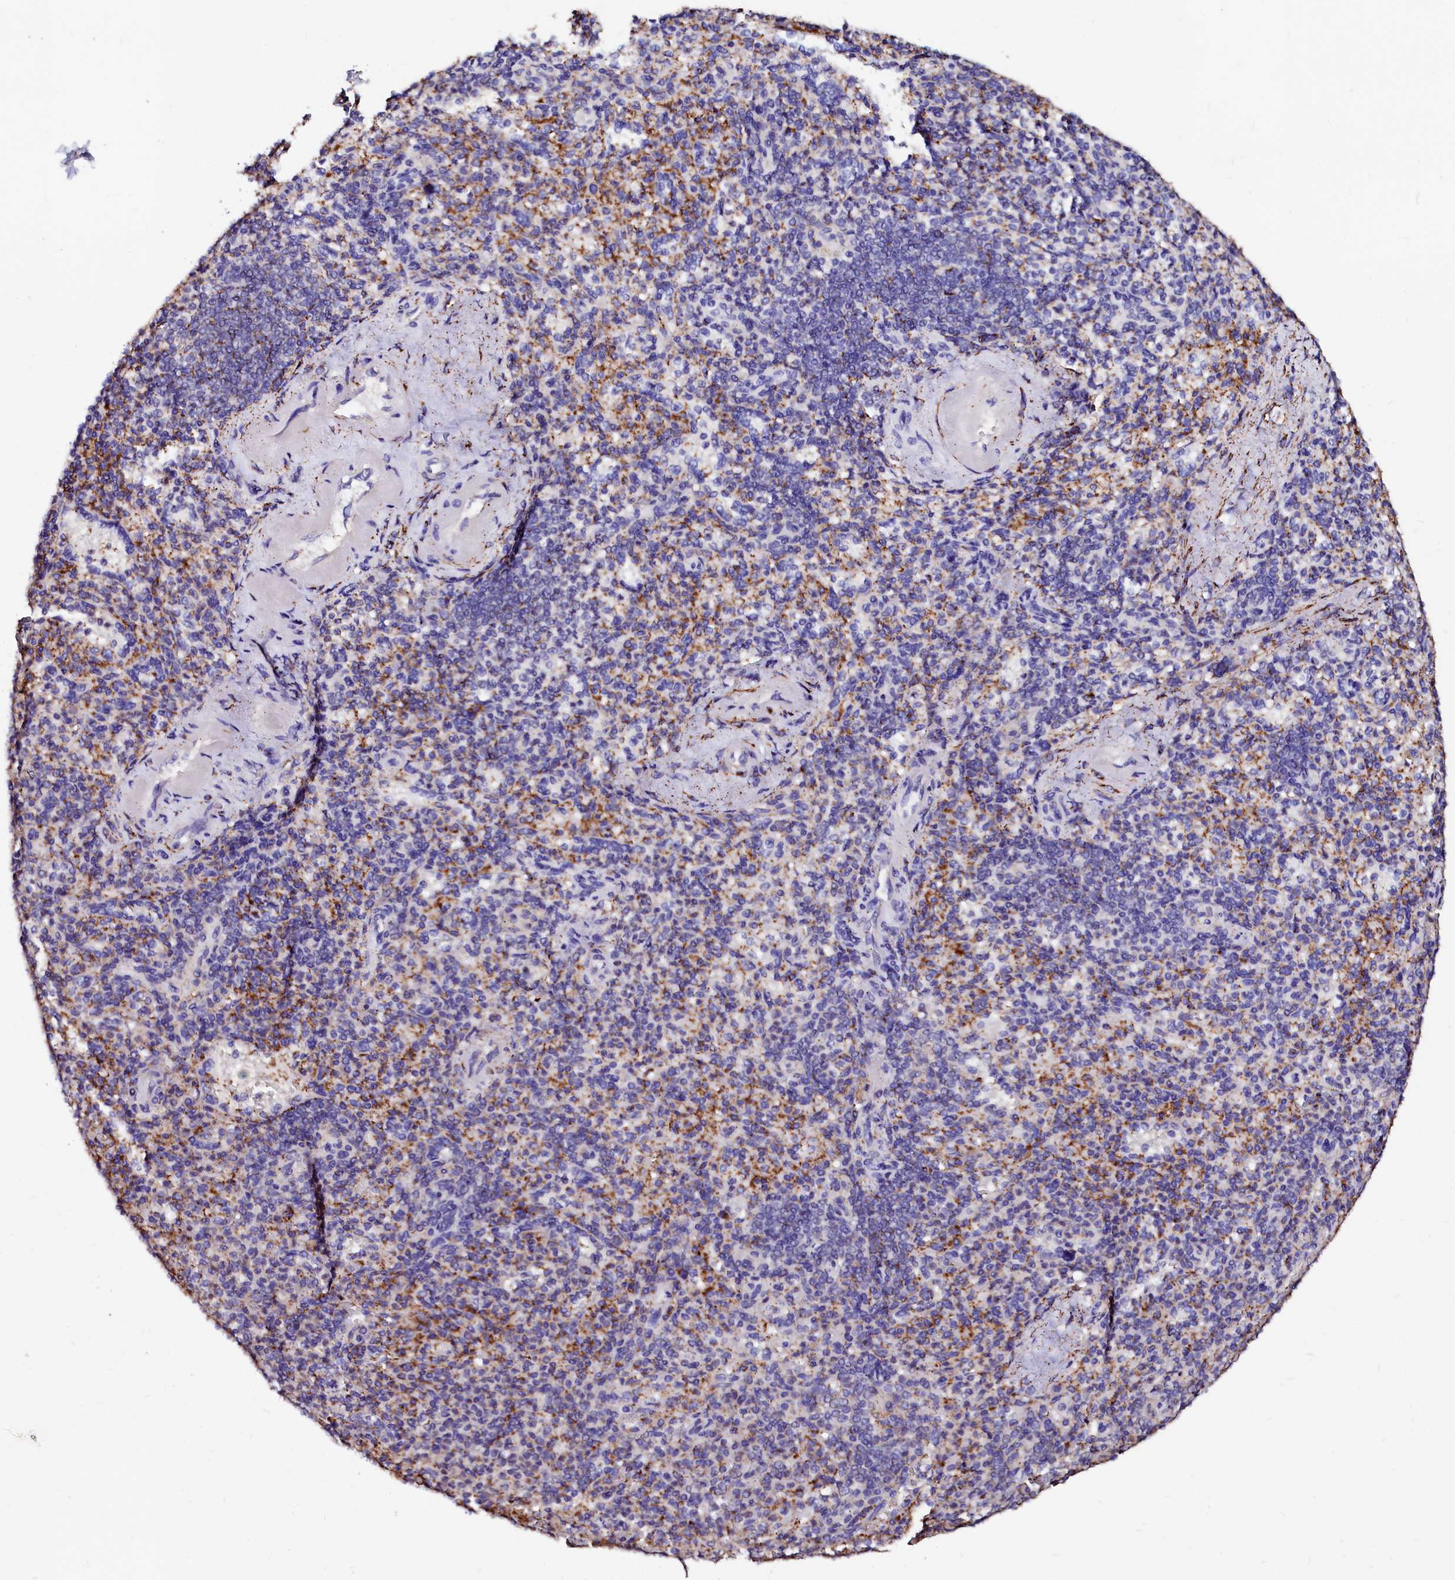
{"staining": {"intensity": "strong", "quantity": "<25%", "location": "cytoplasmic/membranous"}, "tissue": "spleen", "cell_type": "Cells in red pulp", "image_type": "normal", "snomed": [{"axis": "morphology", "description": "Normal tissue, NOS"}, {"axis": "topography", "description": "Spleen"}], "caption": "Cells in red pulp display medium levels of strong cytoplasmic/membranous positivity in about <25% of cells in unremarkable human spleen.", "gene": "MAOB", "patient": {"sex": "female", "age": 74}}